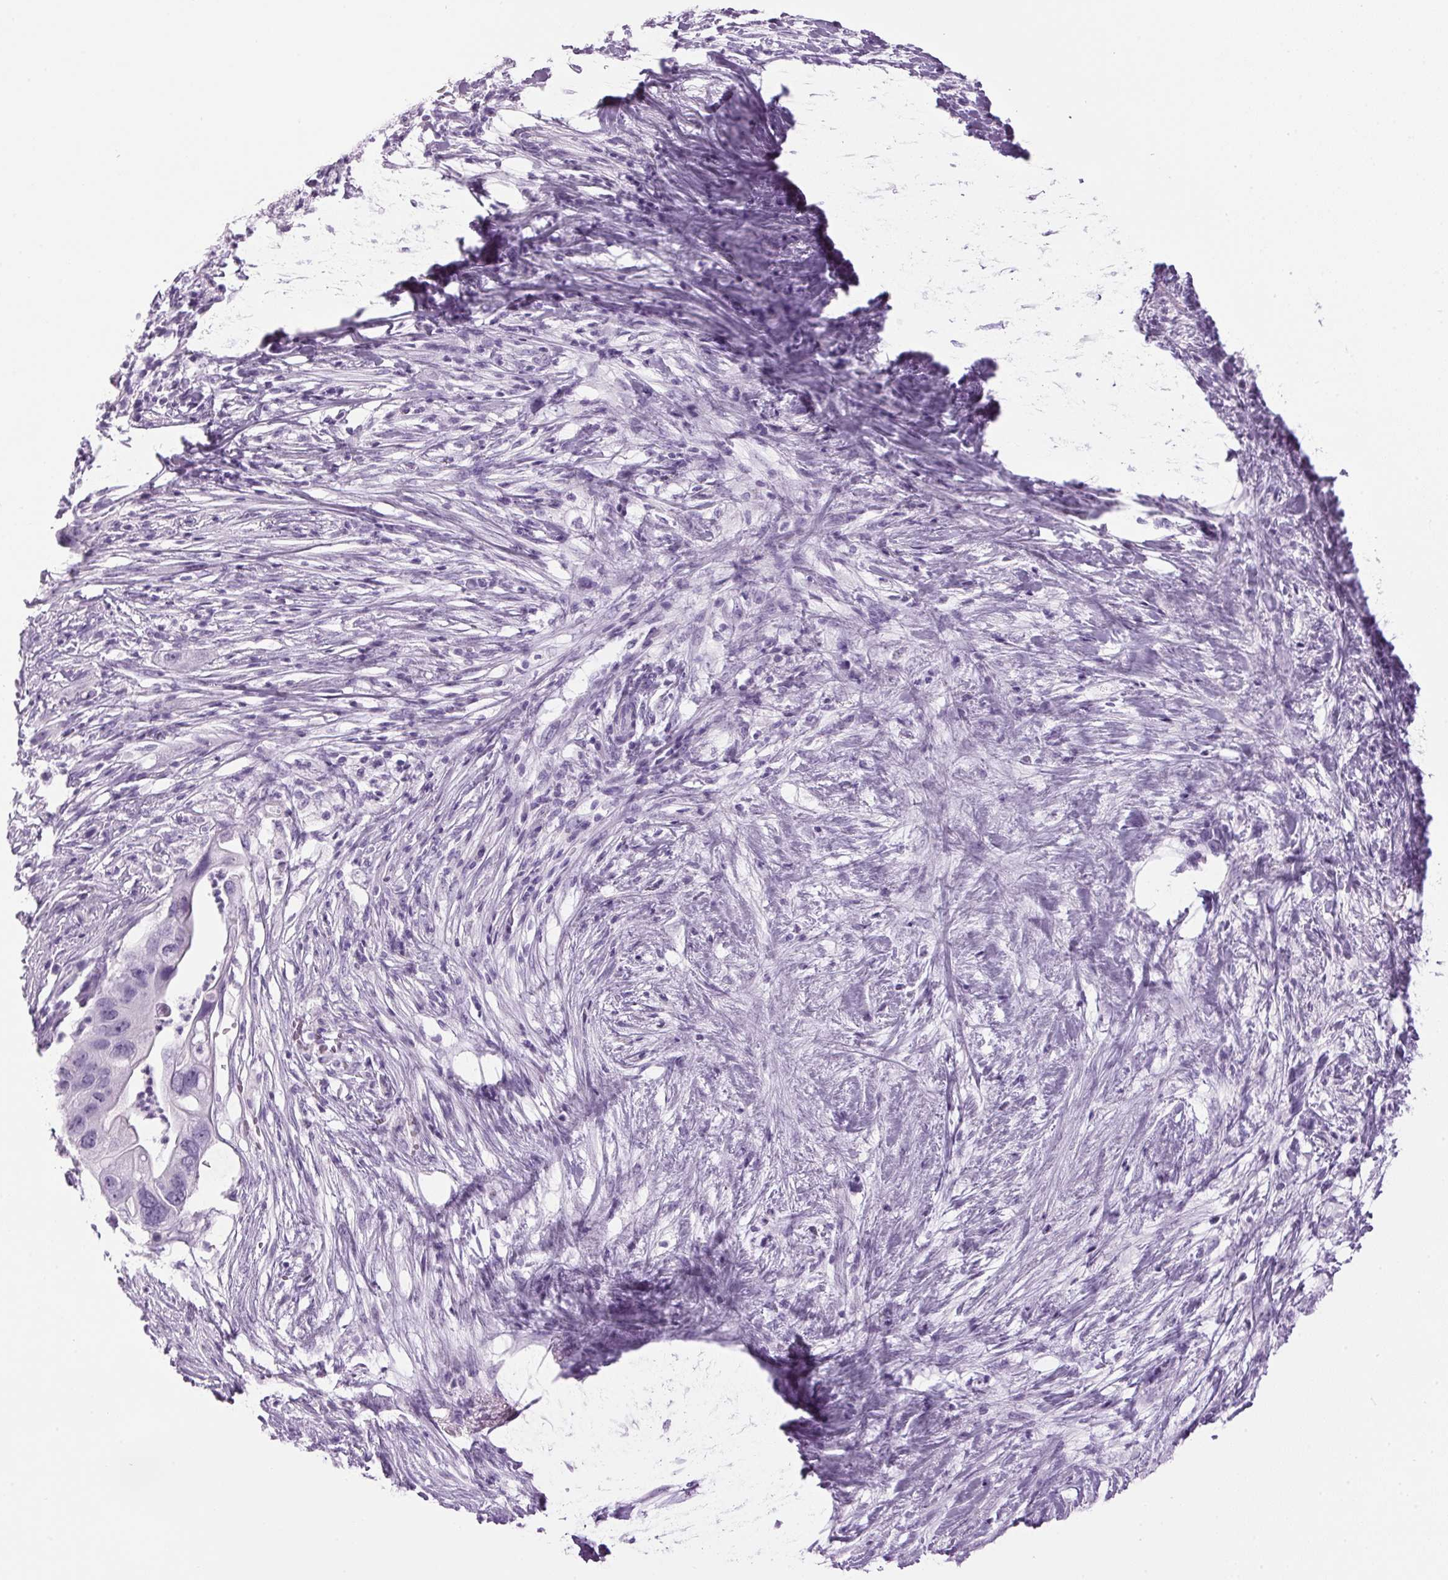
{"staining": {"intensity": "negative", "quantity": "none", "location": "none"}, "tissue": "pancreatic cancer", "cell_type": "Tumor cells", "image_type": "cancer", "snomed": [{"axis": "morphology", "description": "Adenocarcinoma, NOS"}, {"axis": "topography", "description": "Pancreas"}], "caption": "IHC of pancreatic cancer demonstrates no positivity in tumor cells. Brightfield microscopy of immunohistochemistry (IHC) stained with DAB (brown) and hematoxylin (blue), captured at high magnification.", "gene": "PPP1R1A", "patient": {"sex": "female", "age": 72}}